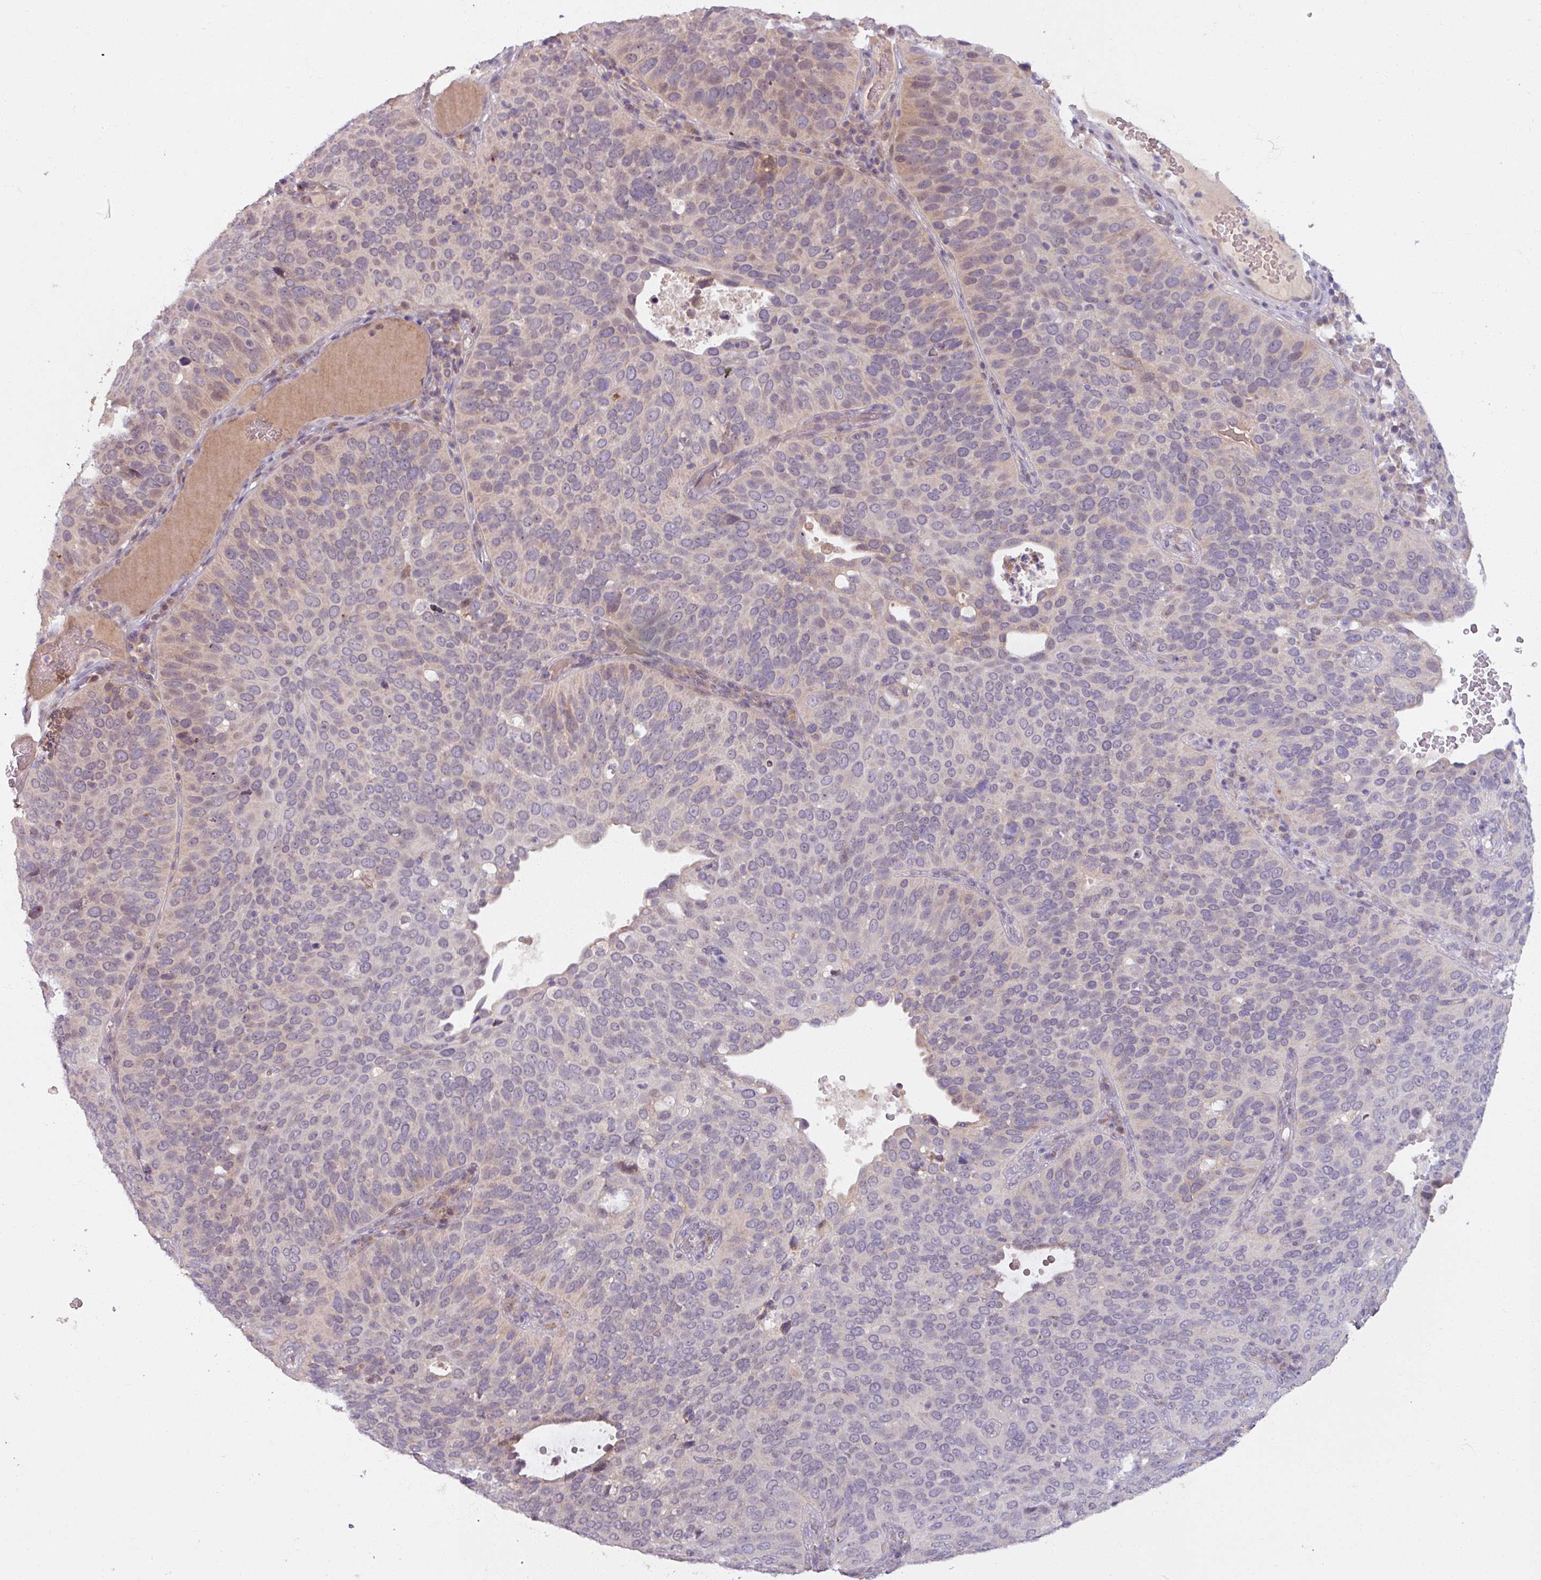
{"staining": {"intensity": "negative", "quantity": "none", "location": "none"}, "tissue": "cervical cancer", "cell_type": "Tumor cells", "image_type": "cancer", "snomed": [{"axis": "morphology", "description": "Squamous cell carcinoma, NOS"}, {"axis": "topography", "description": "Cervix"}], "caption": "This is a photomicrograph of immunohistochemistry (IHC) staining of squamous cell carcinoma (cervical), which shows no positivity in tumor cells.", "gene": "OGFOD3", "patient": {"sex": "female", "age": 36}}